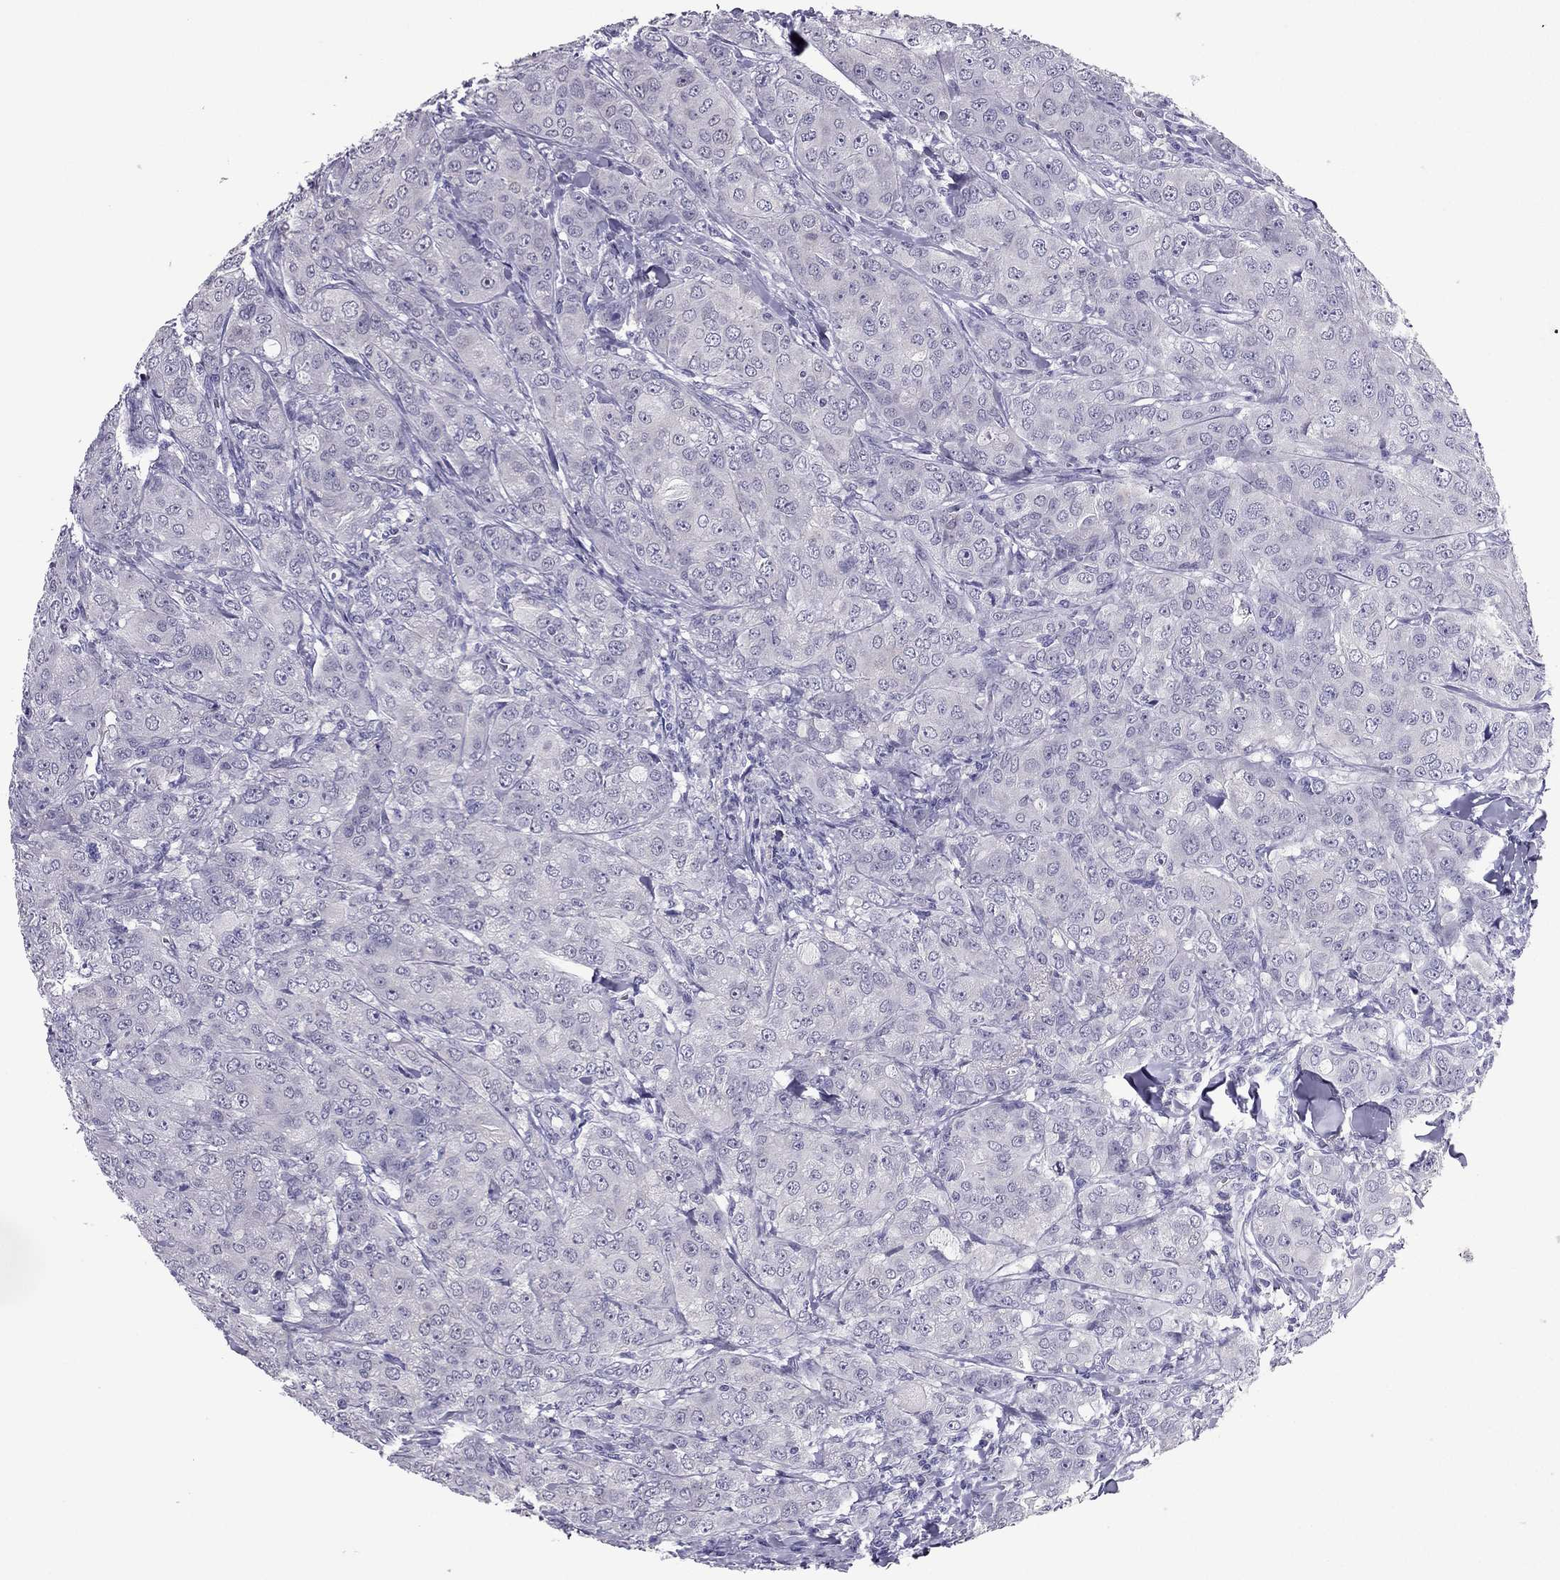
{"staining": {"intensity": "negative", "quantity": "none", "location": "none"}, "tissue": "breast cancer", "cell_type": "Tumor cells", "image_type": "cancer", "snomed": [{"axis": "morphology", "description": "Duct carcinoma"}, {"axis": "topography", "description": "Breast"}], "caption": "Intraductal carcinoma (breast) stained for a protein using immunohistochemistry (IHC) exhibits no expression tumor cells.", "gene": "PDE6A", "patient": {"sex": "female", "age": 43}}